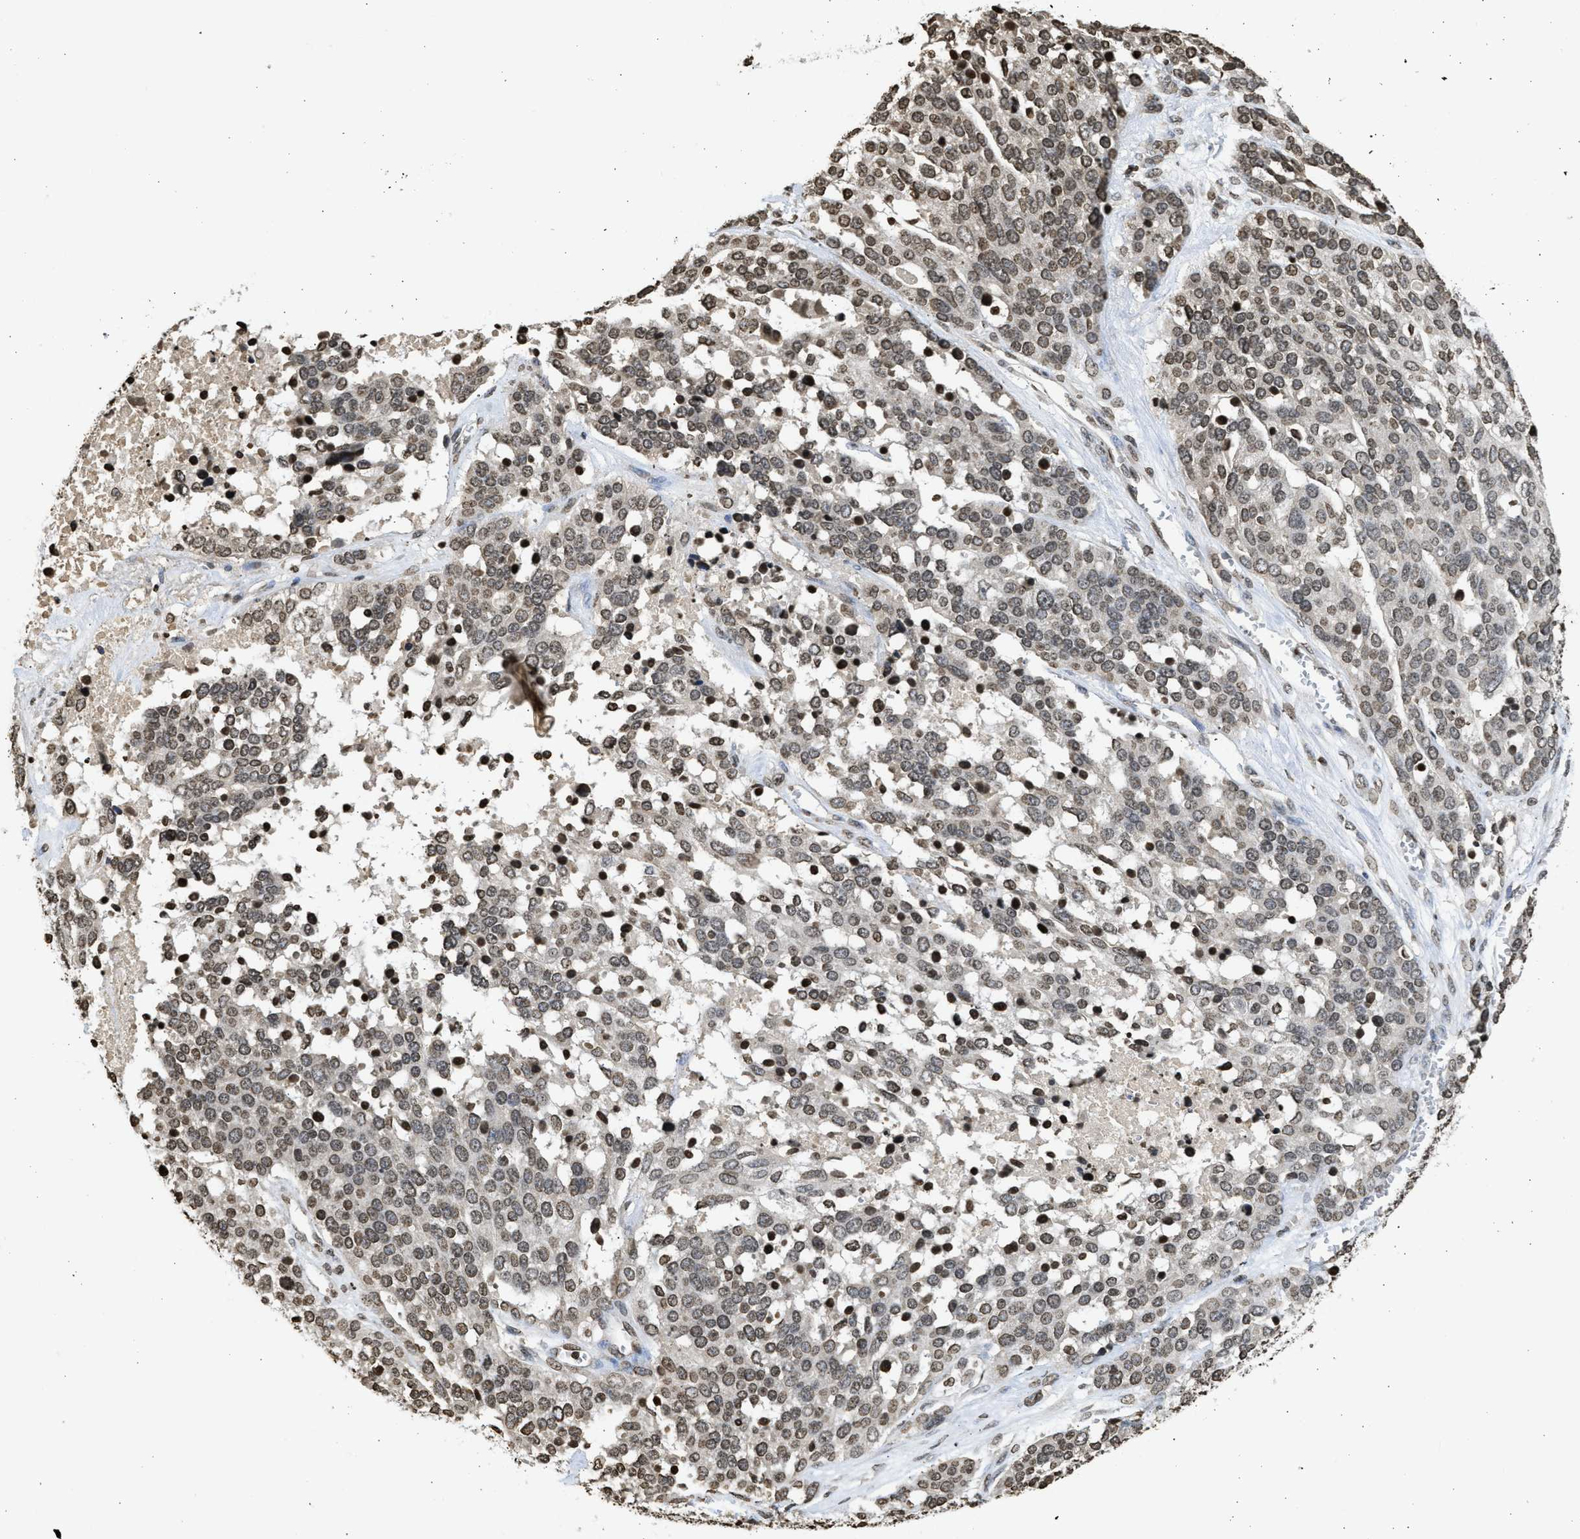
{"staining": {"intensity": "weak", "quantity": ">75%", "location": "nuclear"}, "tissue": "ovarian cancer", "cell_type": "Tumor cells", "image_type": "cancer", "snomed": [{"axis": "morphology", "description": "Cystadenocarcinoma, serous, NOS"}, {"axis": "topography", "description": "Ovary"}], "caption": "Protein staining demonstrates weak nuclear expression in about >75% of tumor cells in serous cystadenocarcinoma (ovarian).", "gene": "RRAGC", "patient": {"sex": "female", "age": 44}}